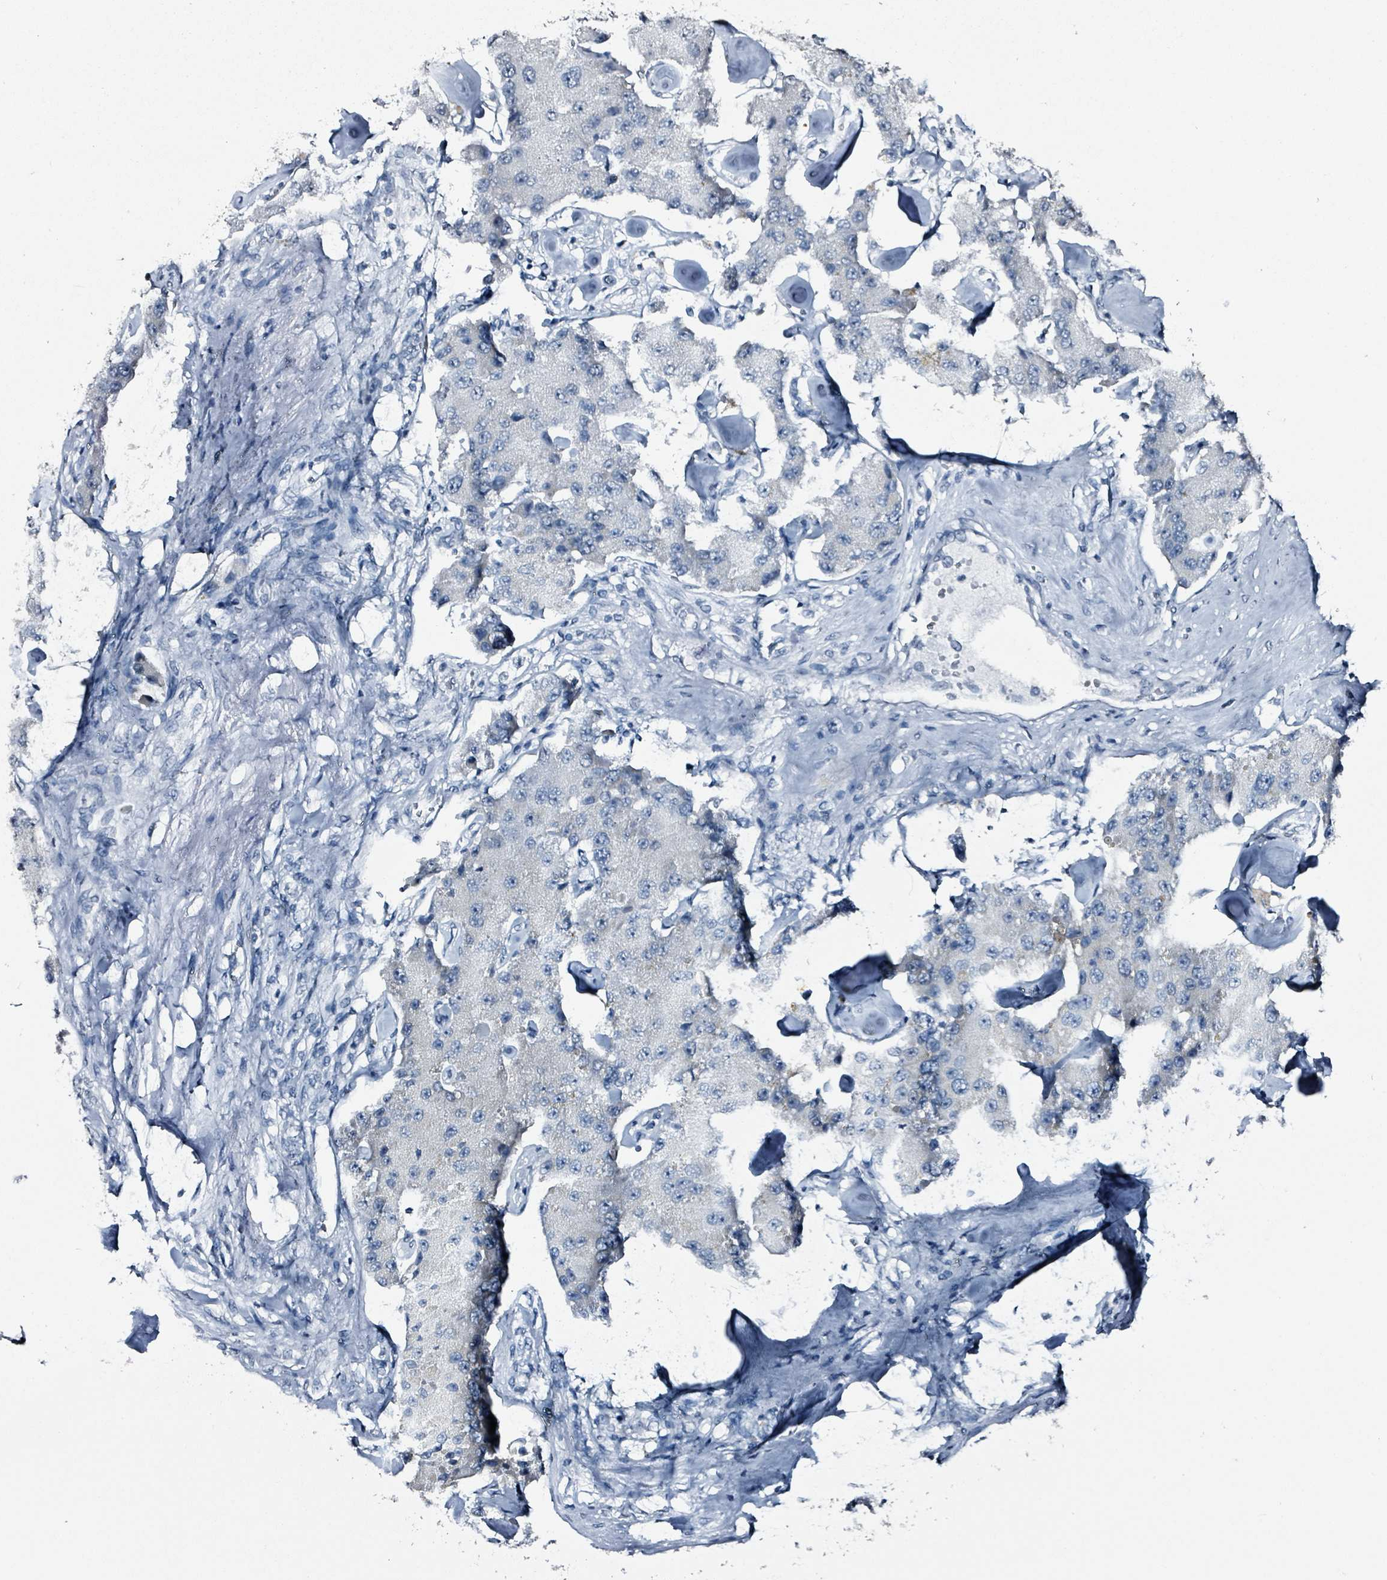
{"staining": {"intensity": "negative", "quantity": "none", "location": "none"}, "tissue": "carcinoid", "cell_type": "Tumor cells", "image_type": "cancer", "snomed": [{"axis": "morphology", "description": "Carcinoid, malignant, NOS"}, {"axis": "topography", "description": "Pancreas"}], "caption": "Malignant carcinoid was stained to show a protein in brown. There is no significant staining in tumor cells.", "gene": "CA9", "patient": {"sex": "male", "age": 41}}